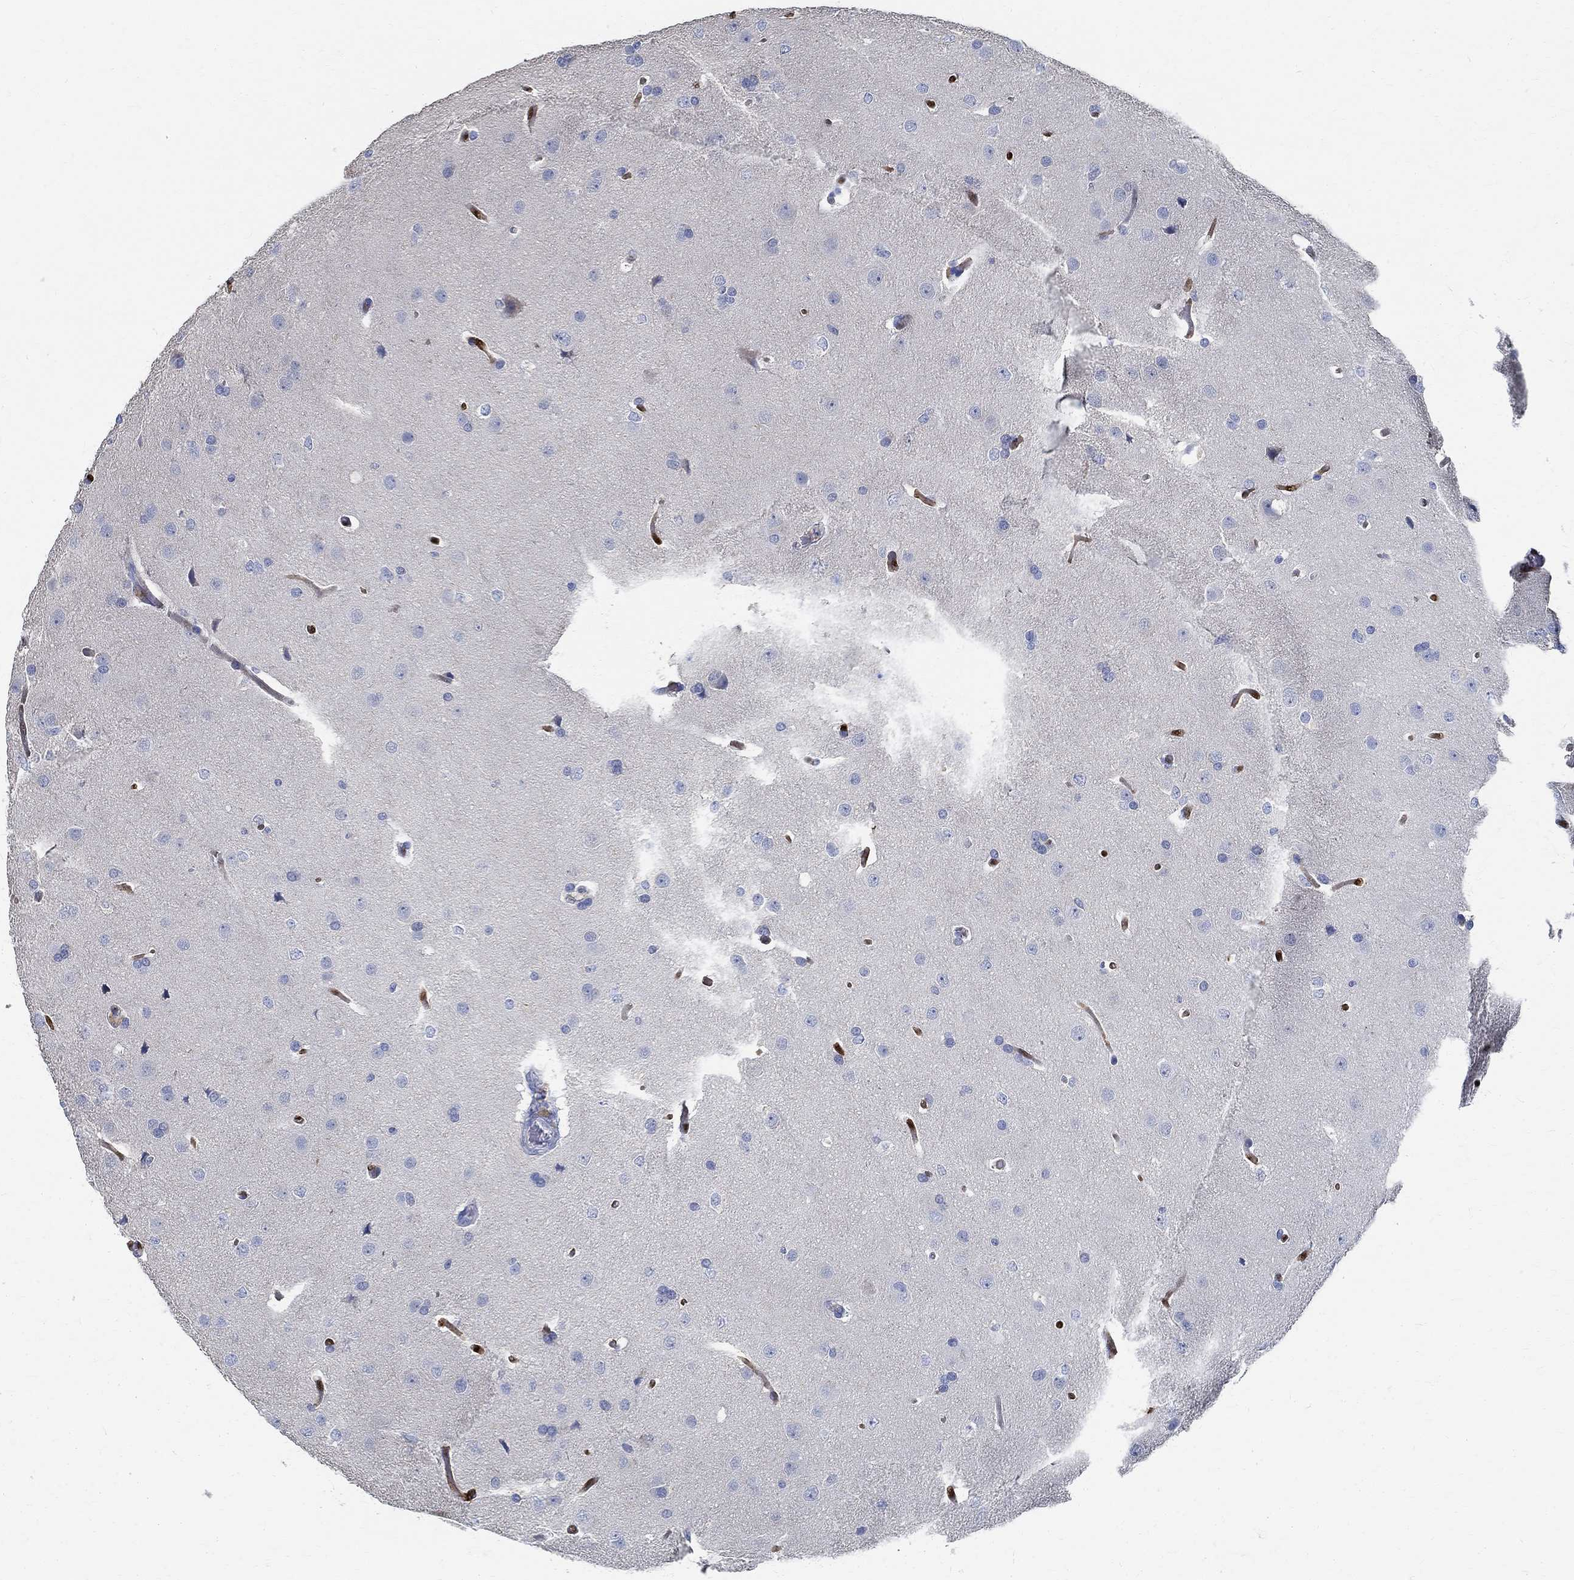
{"staining": {"intensity": "negative", "quantity": "none", "location": "none"}, "tissue": "glioma", "cell_type": "Tumor cells", "image_type": "cancer", "snomed": [{"axis": "morphology", "description": "Glioma, malignant, Low grade"}, {"axis": "topography", "description": "Brain"}], "caption": "Immunohistochemical staining of human glioma demonstrates no significant positivity in tumor cells.", "gene": "PRX", "patient": {"sex": "female", "age": 32}}